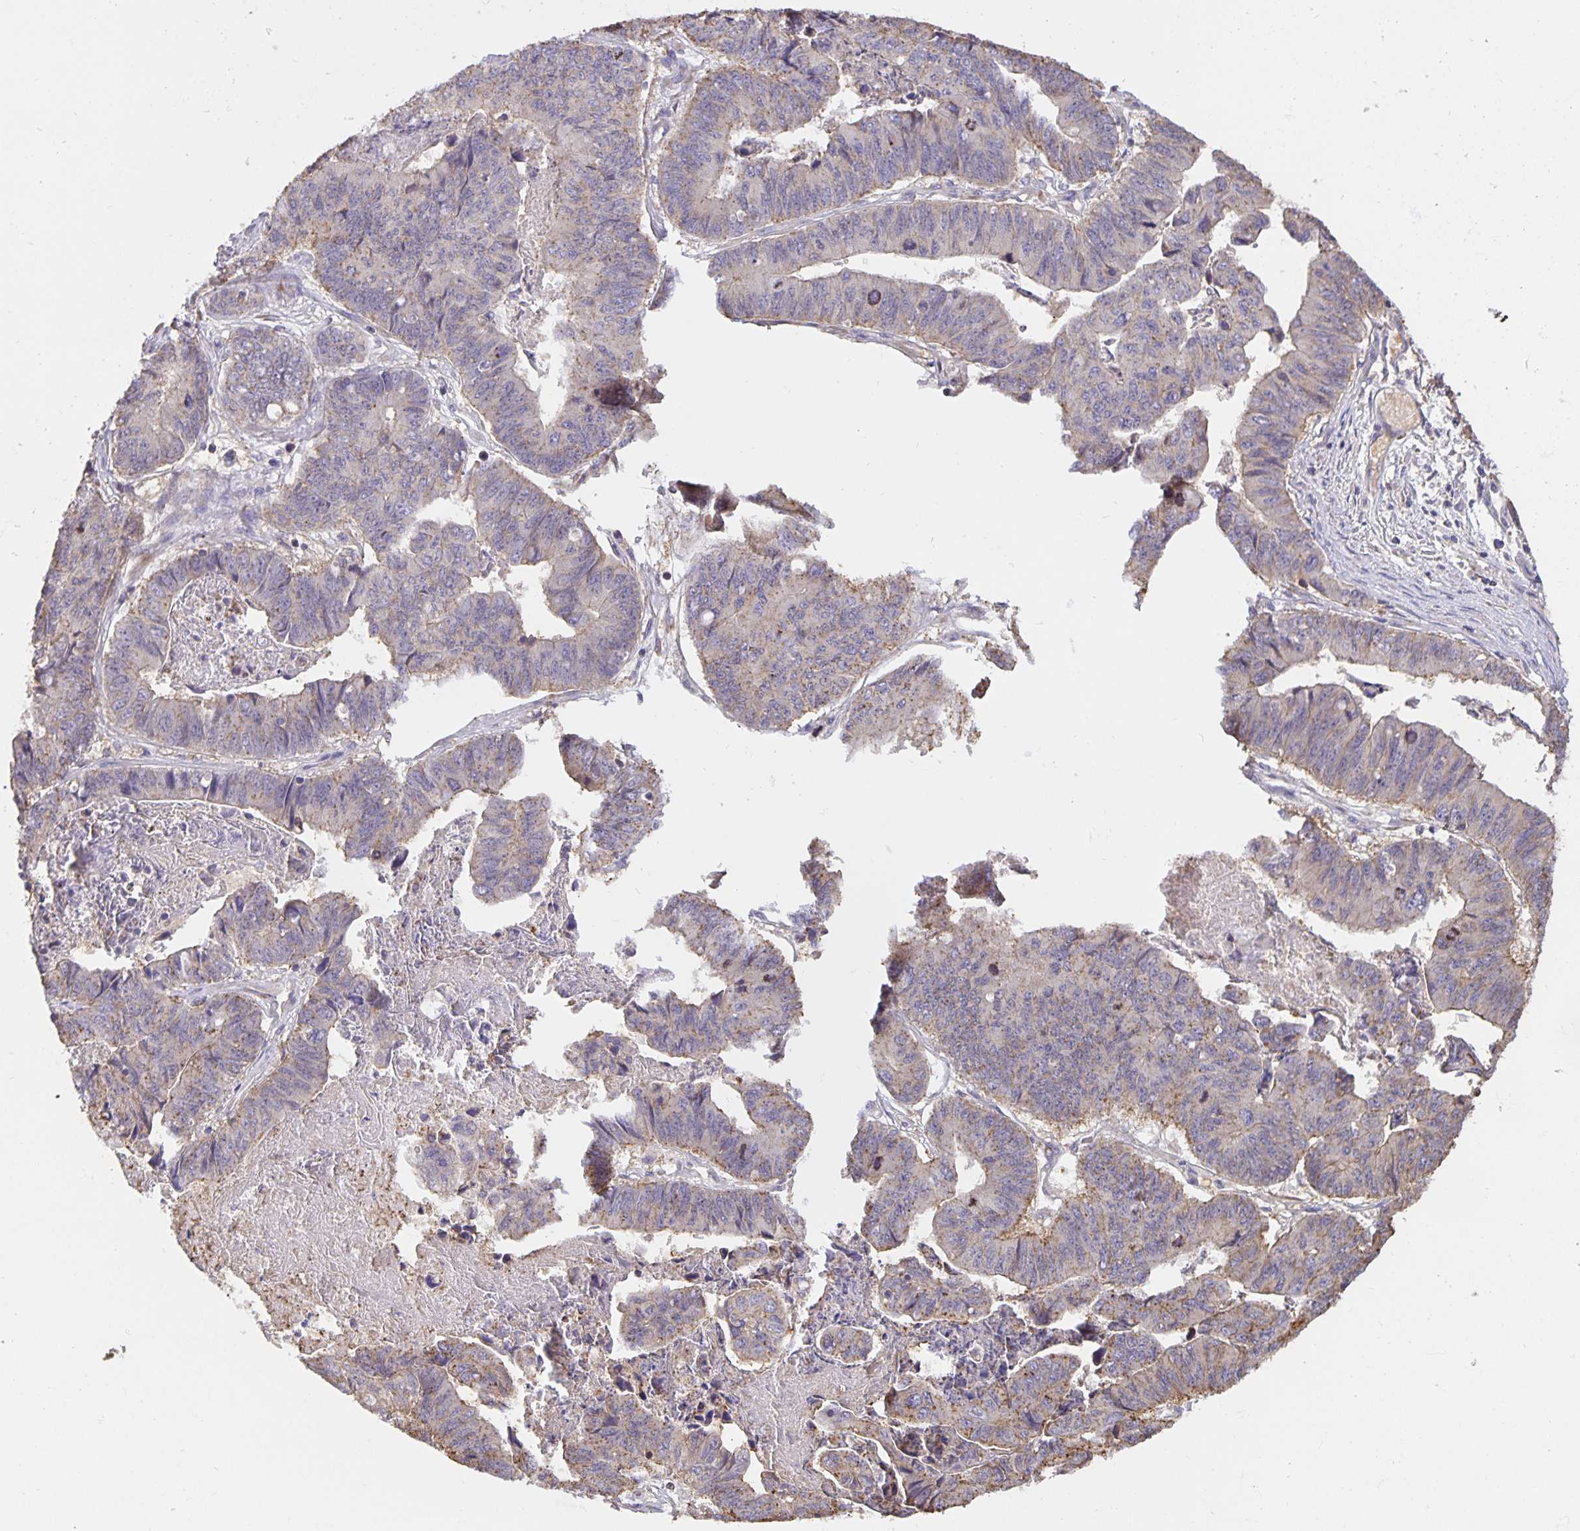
{"staining": {"intensity": "moderate", "quantity": "<25%", "location": "cytoplasmic/membranous"}, "tissue": "stomach cancer", "cell_type": "Tumor cells", "image_type": "cancer", "snomed": [{"axis": "morphology", "description": "Adenocarcinoma, NOS"}, {"axis": "topography", "description": "Stomach, lower"}], "caption": "Immunohistochemistry (IHC) of stomach adenocarcinoma displays low levels of moderate cytoplasmic/membranous positivity in about <25% of tumor cells.", "gene": "TMEM71", "patient": {"sex": "male", "age": 77}}